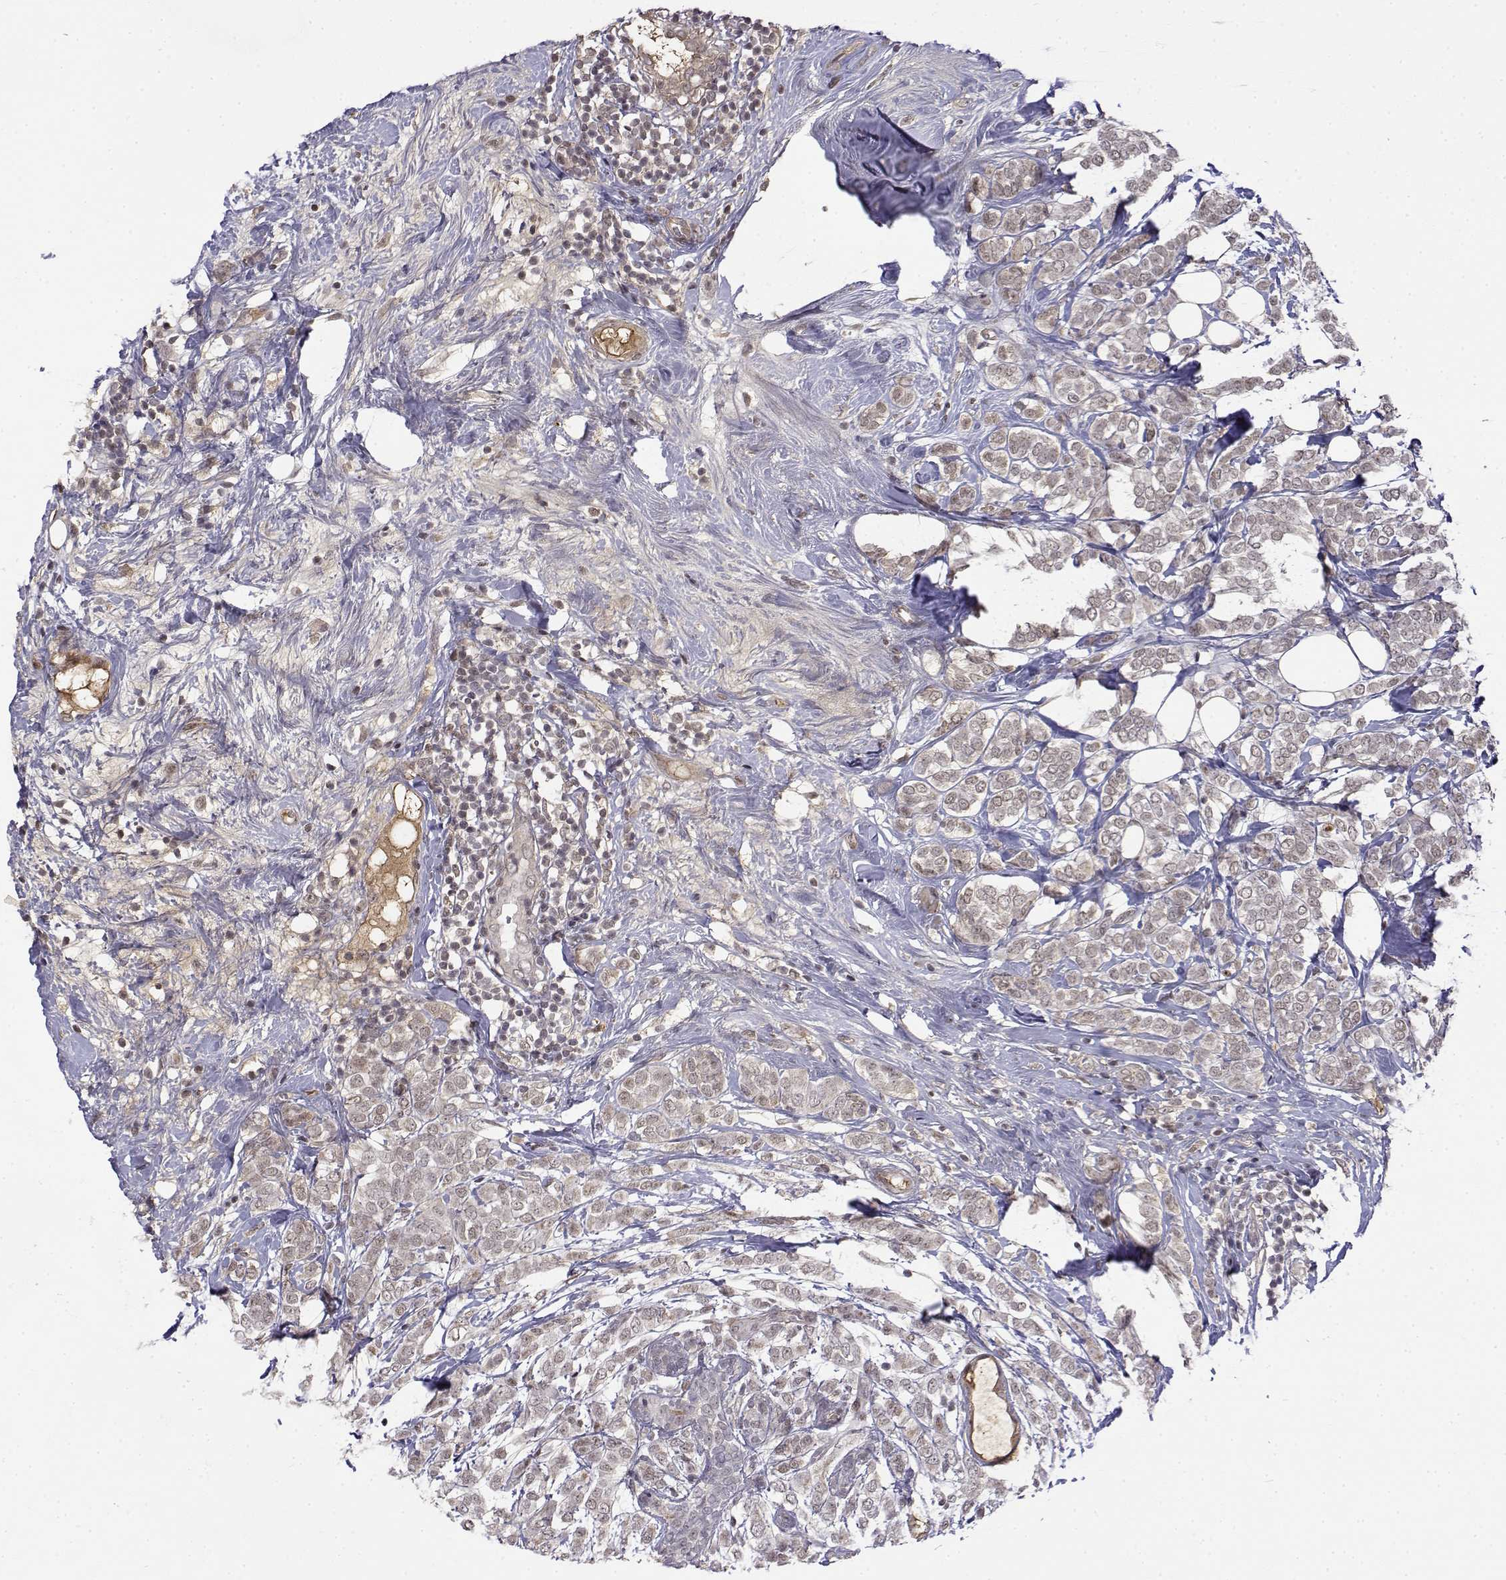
{"staining": {"intensity": "weak", "quantity": "<25%", "location": "nuclear"}, "tissue": "breast cancer", "cell_type": "Tumor cells", "image_type": "cancer", "snomed": [{"axis": "morphology", "description": "Lobular carcinoma"}, {"axis": "topography", "description": "Breast"}], "caption": "An immunohistochemistry histopathology image of breast cancer (lobular carcinoma) is shown. There is no staining in tumor cells of breast cancer (lobular carcinoma). Nuclei are stained in blue.", "gene": "ITGA7", "patient": {"sex": "female", "age": 49}}